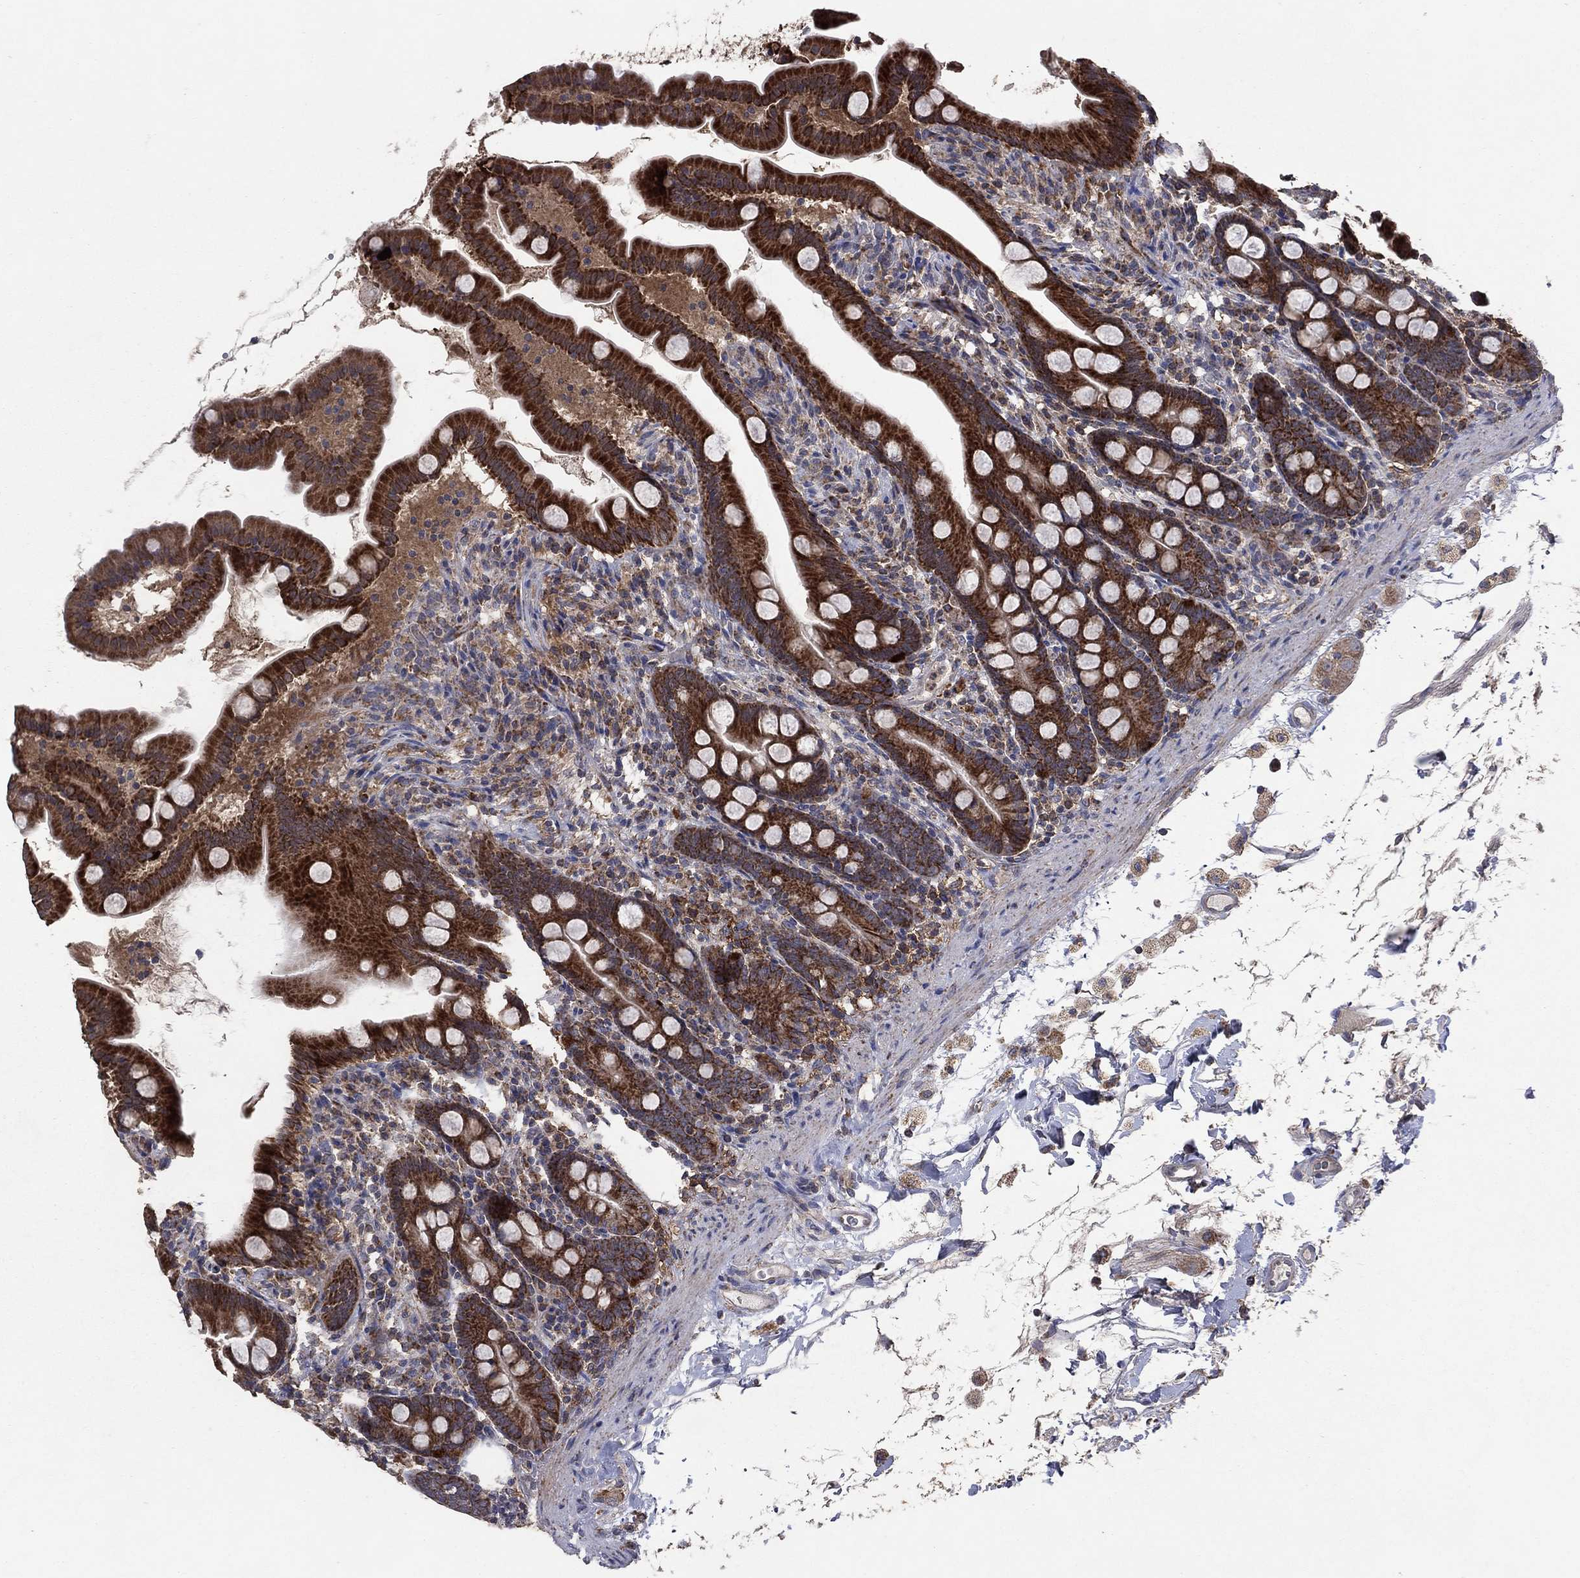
{"staining": {"intensity": "strong", "quantity": ">75%", "location": "cytoplasmic/membranous"}, "tissue": "small intestine", "cell_type": "Glandular cells", "image_type": "normal", "snomed": [{"axis": "morphology", "description": "Normal tissue, NOS"}, {"axis": "topography", "description": "Small intestine"}], "caption": "Immunohistochemical staining of unremarkable human small intestine demonstrates >75% levels of strong cytoplasmic/membranous protein positivity in approximately >75% of glandular cells.", "gene": "DPH1", "patient": {"sex": "female", "age": 44}}